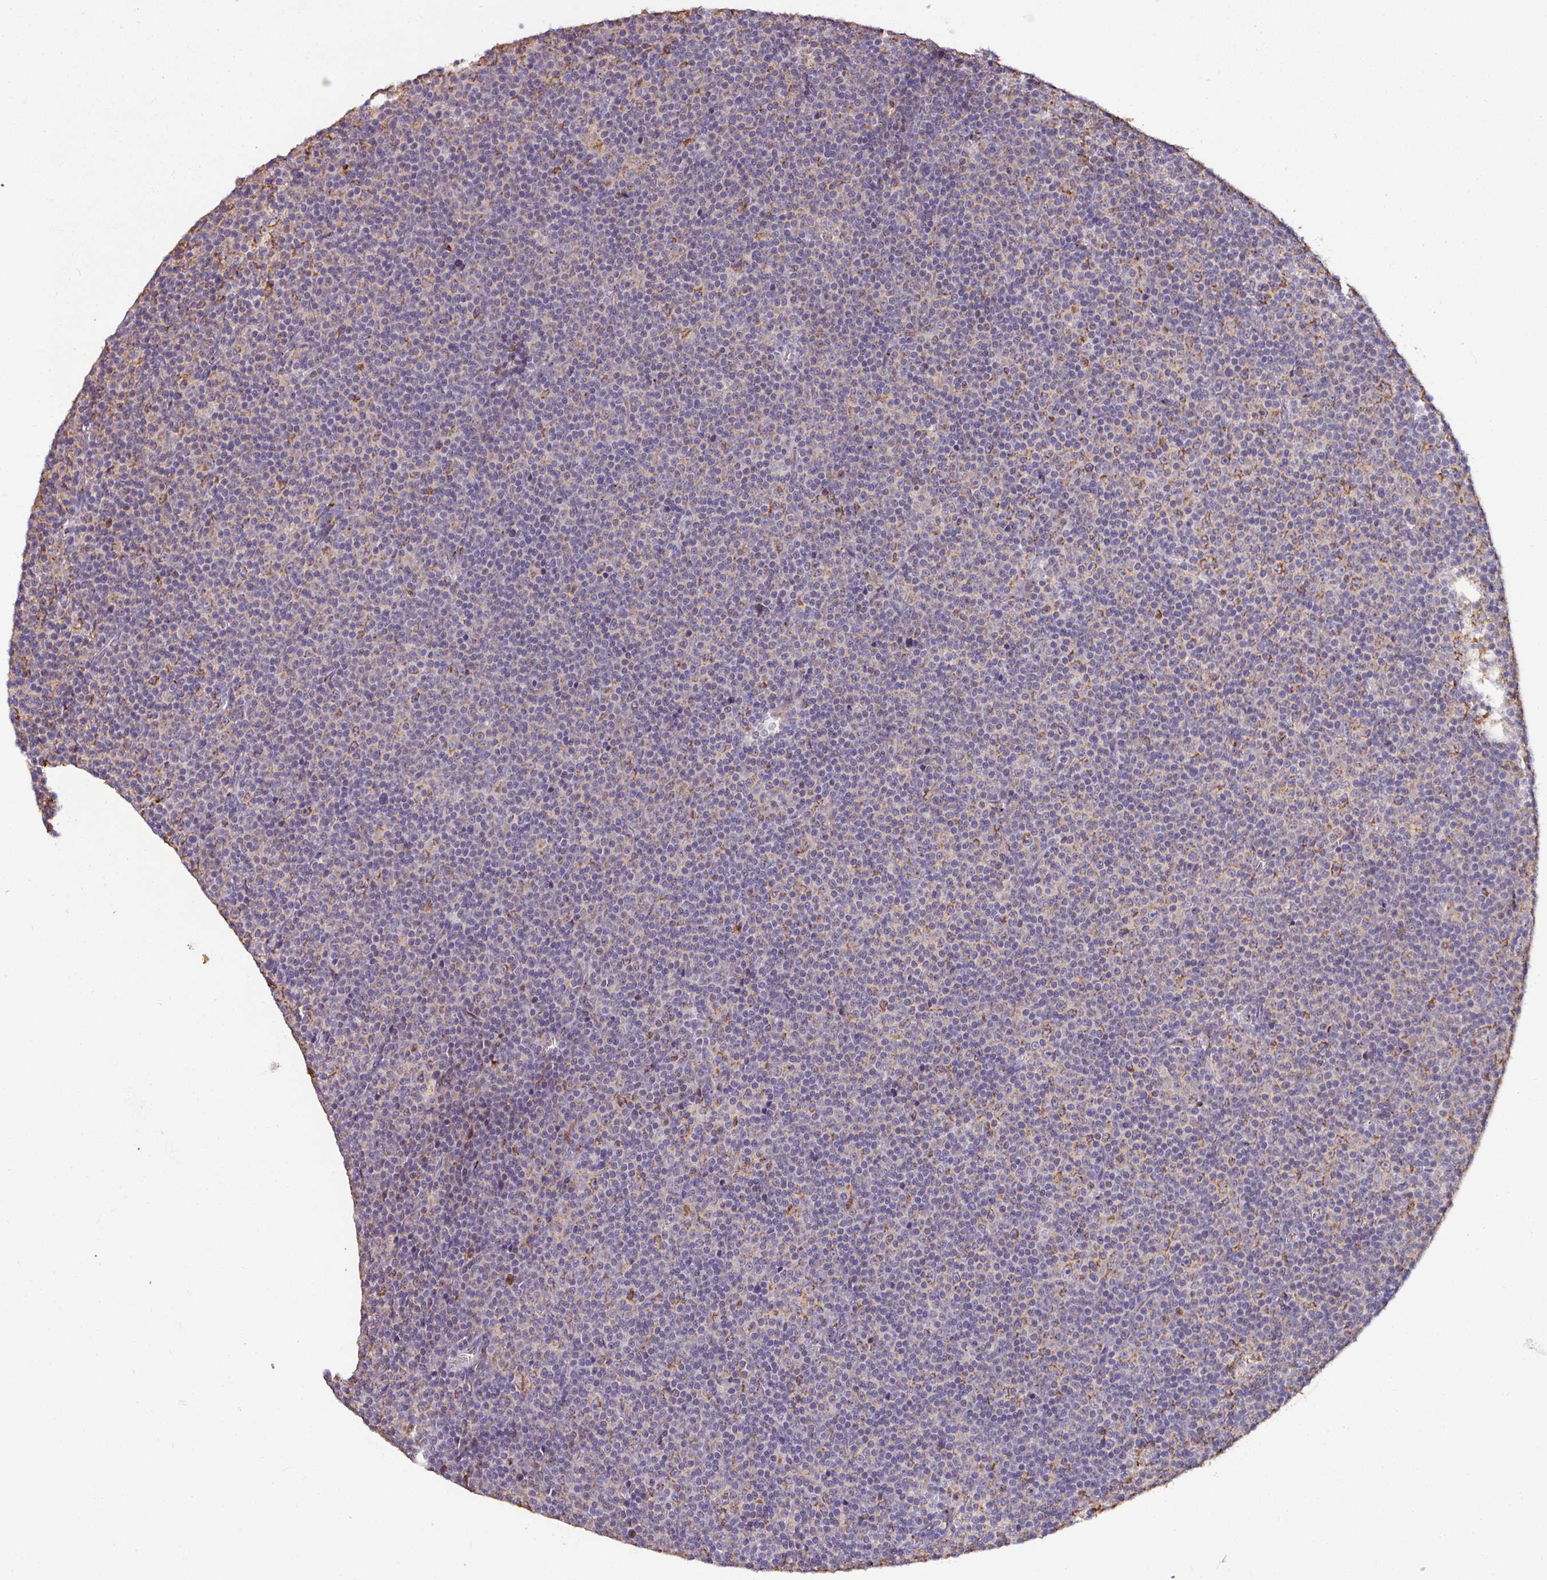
{"staining": {"intensity": "moderate", "quantity": "<25%", "location": "cytoplasmic/membranous"}, "tissue": "lymphoma", "cell_type": "Tumor cells", "image_type": "cancer", "snomed": [{"axis": "morphology", "description": "Malignant lymphoma, non-Hodgkin's type, Low grade"}, {"axis": "topography", "description": "Lymph node"}], "caption": "Moderate cytoplasmic/membranous expression for a protein is present in about <25% of tumor cells of low-grade malignant lymphoma, non-Hodgkin's type using IHC.", "gene": "CPD", "patient": {"sex": "female", "age": 67}}